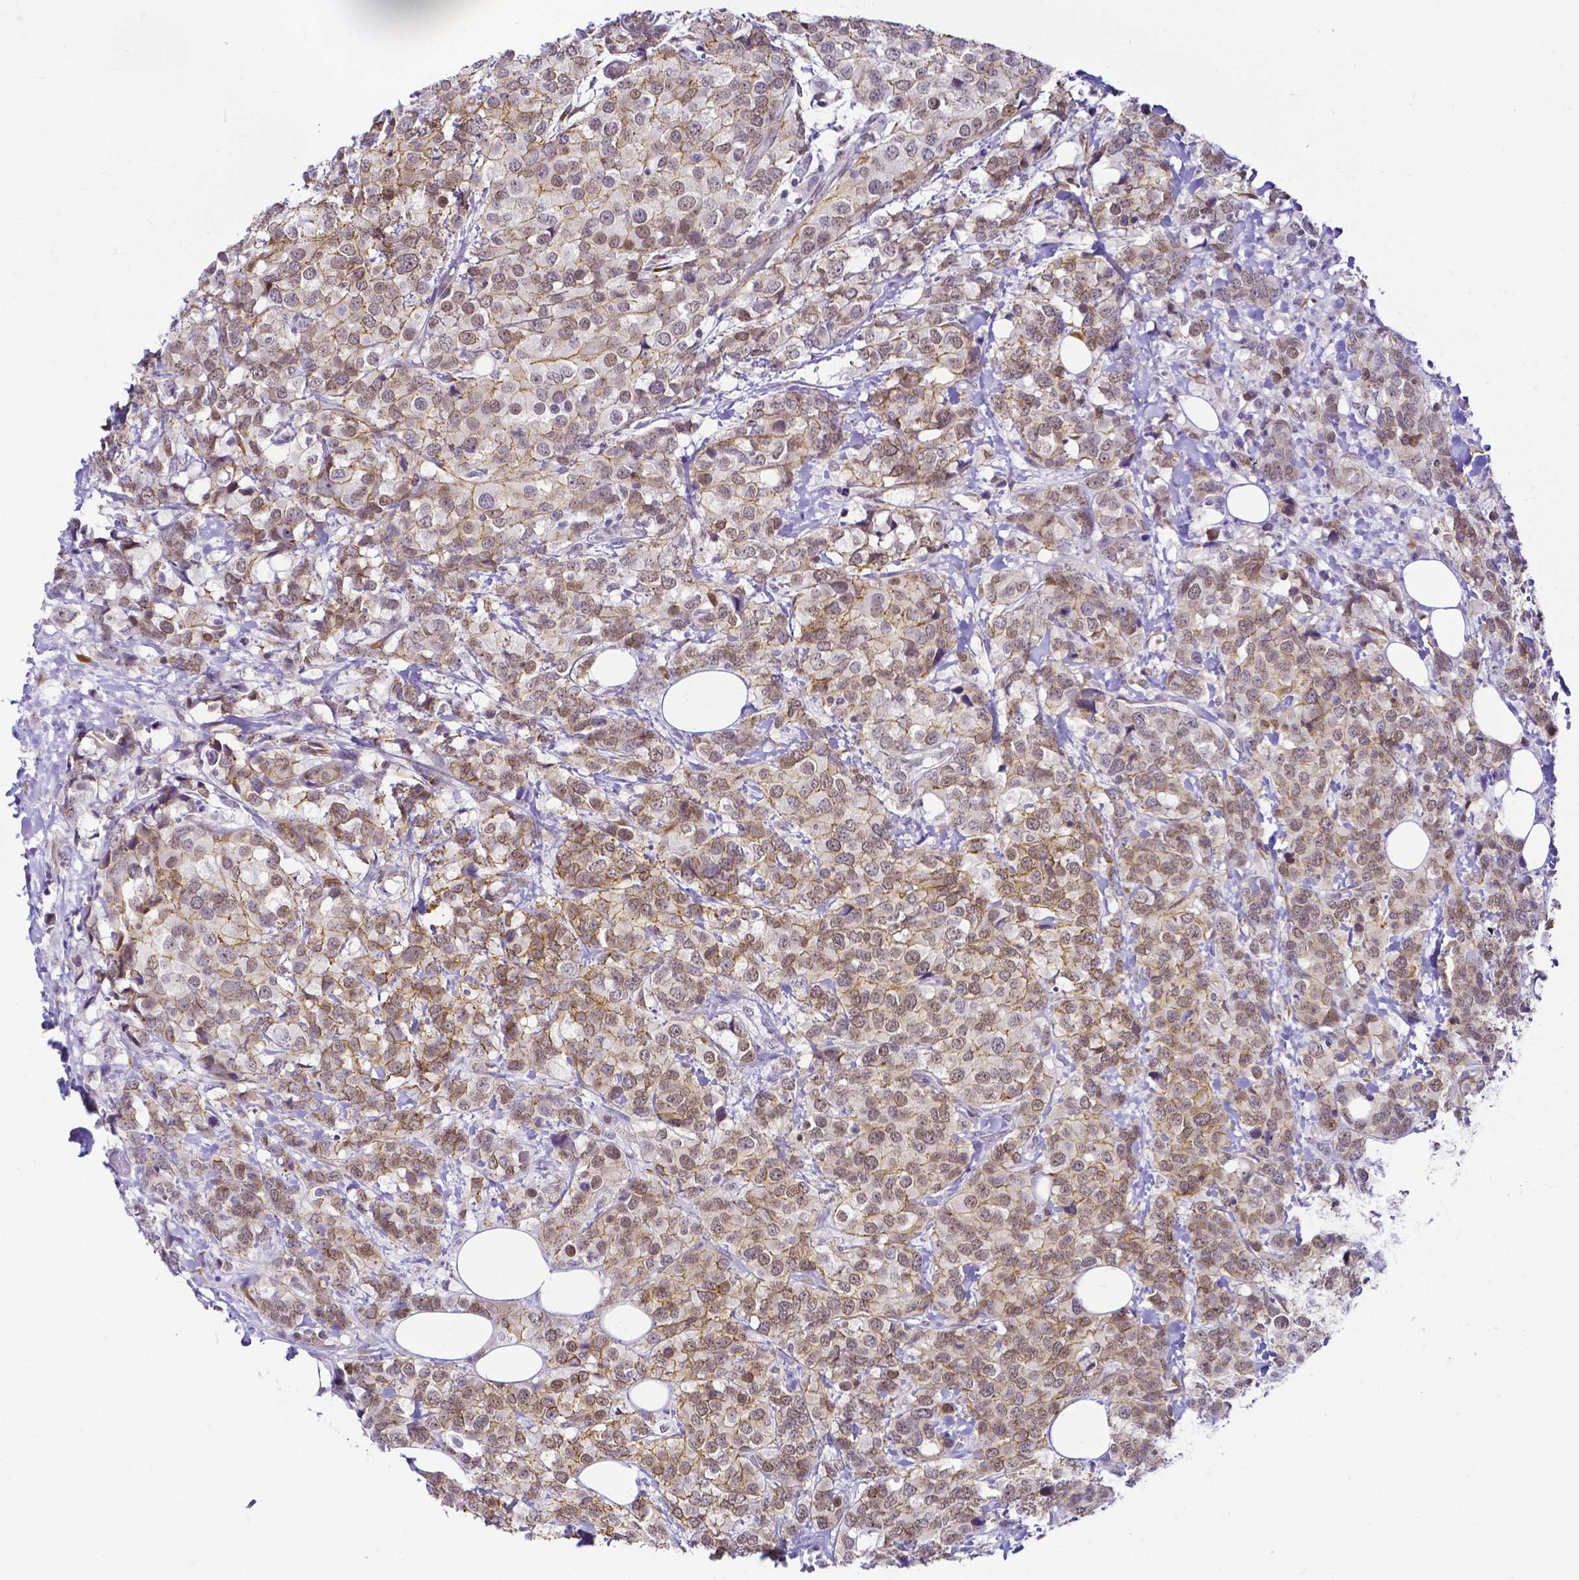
{"staining": {"intensity": "moderate", "quantity": "25%-75%", "location": "cytoplasmic/membranous,nuclear"}, "tissue": "breast cancer", "cell_type": "Tumor cells", "image_type": "cancer", "snomed": [{"axis": "morphology", "description": "Lobular carcinoma"}, {"axis": "topography", "description": "Breast"}], "caption": "Moderate cytoplasmic/membranous and nuclear staining for a protein is identified in about 25%-75% of tumor cells of breast lobular carcinoma using IHC.", "gene": "FAM83G", "patient": {"sex": "female", "age": 59}}